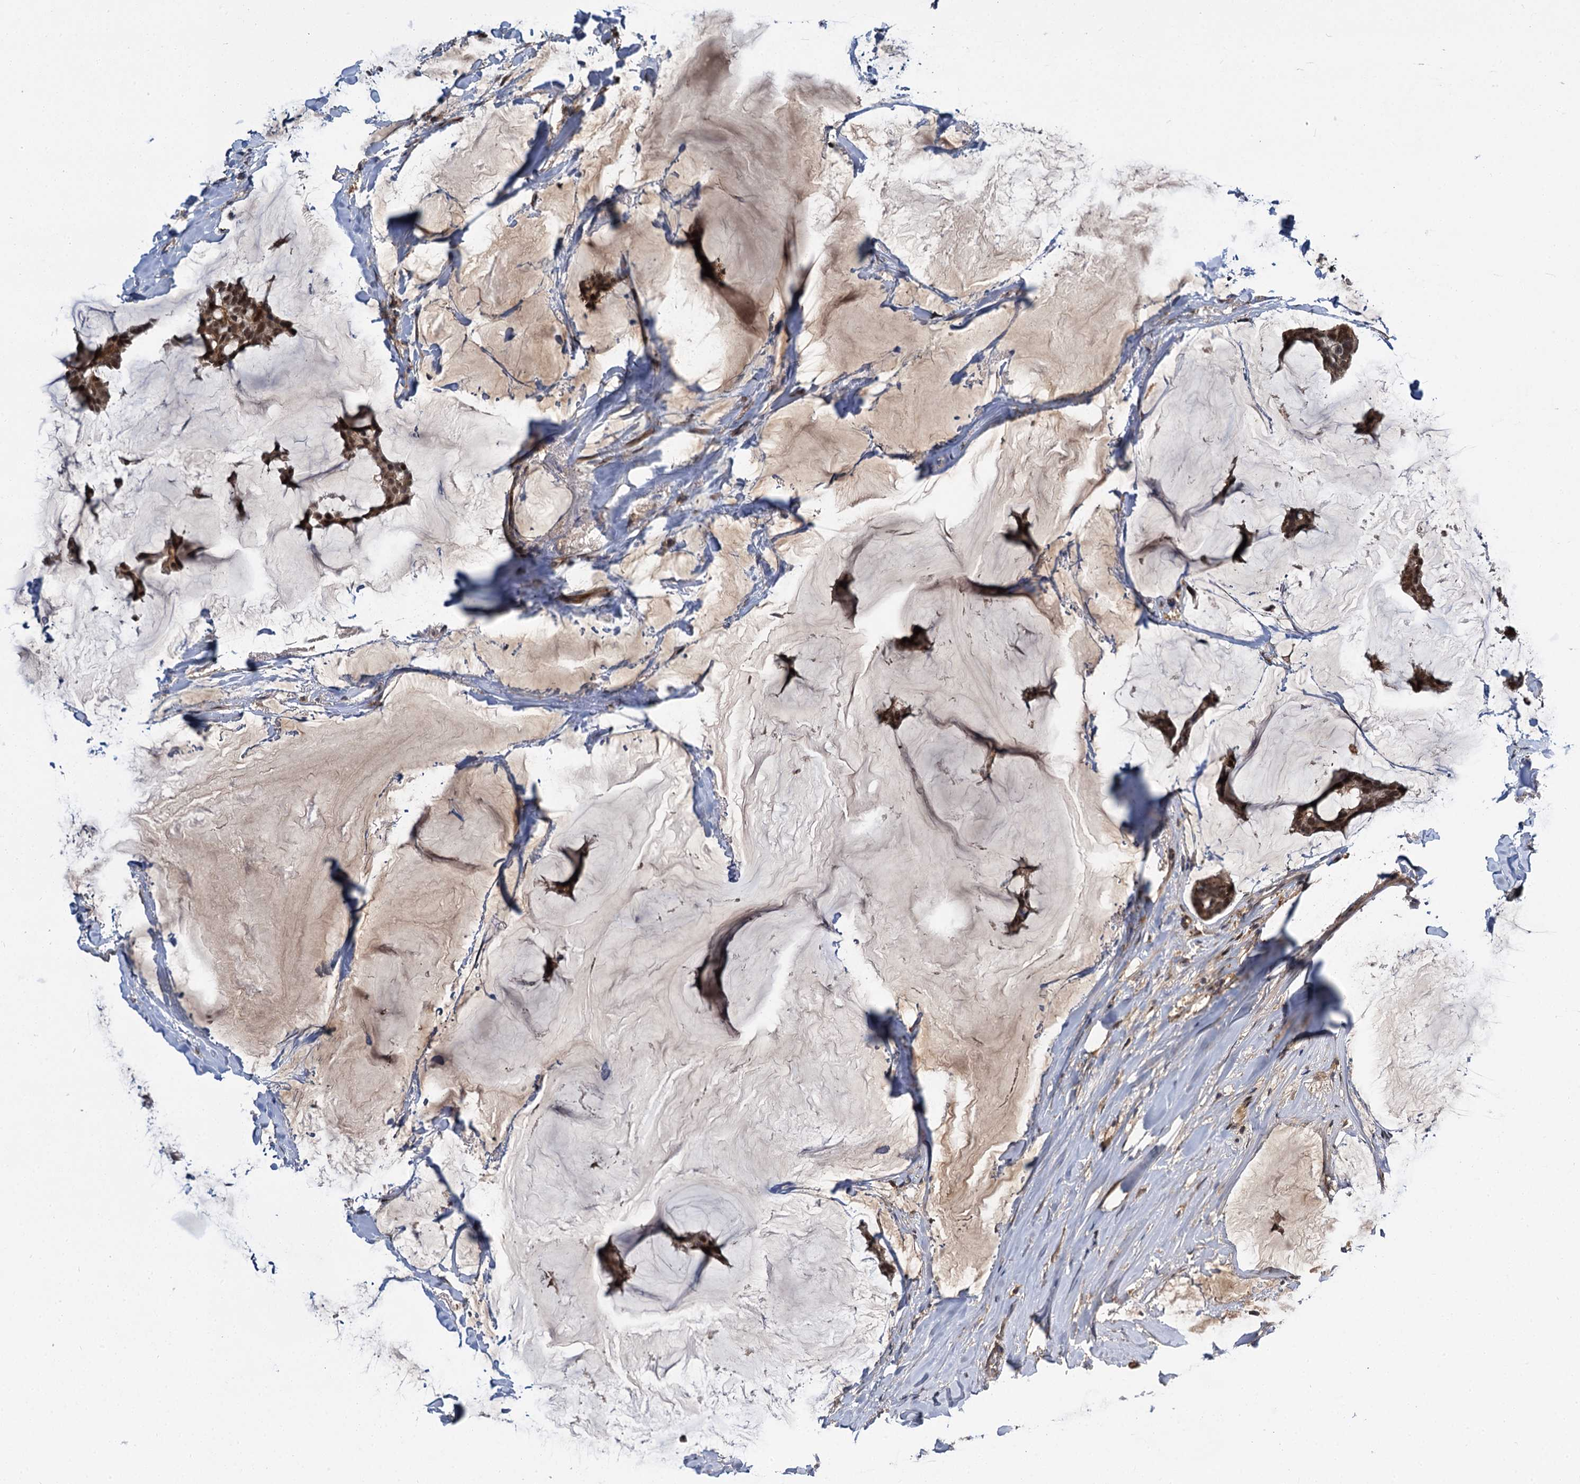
{"staining": {"intensity": "moderate", "quantity": ">75%", "location": "cytoplasmic/membranous,nuclear"}, "tissue": "breast cancer", "cell_type": "Tumor cells", "image_type": "cancer", "snomed": [{"axis": "morphology", "description": "Duct carcinoma"}, {"axis": "topography", "description": "Breast"}], "caption": "Protein expression analysis of human breast intraductal carcinoma reveals moderate cytoplasmic/membranous and nuclear expression in approximately >75% of tumor cells. Using DAB (brown) and hematoxylin (blue) stains, captured at high magnification using brightfield microscopy.", "gene": "MBD6", "patient": {"sex": "female", "age": 93}}